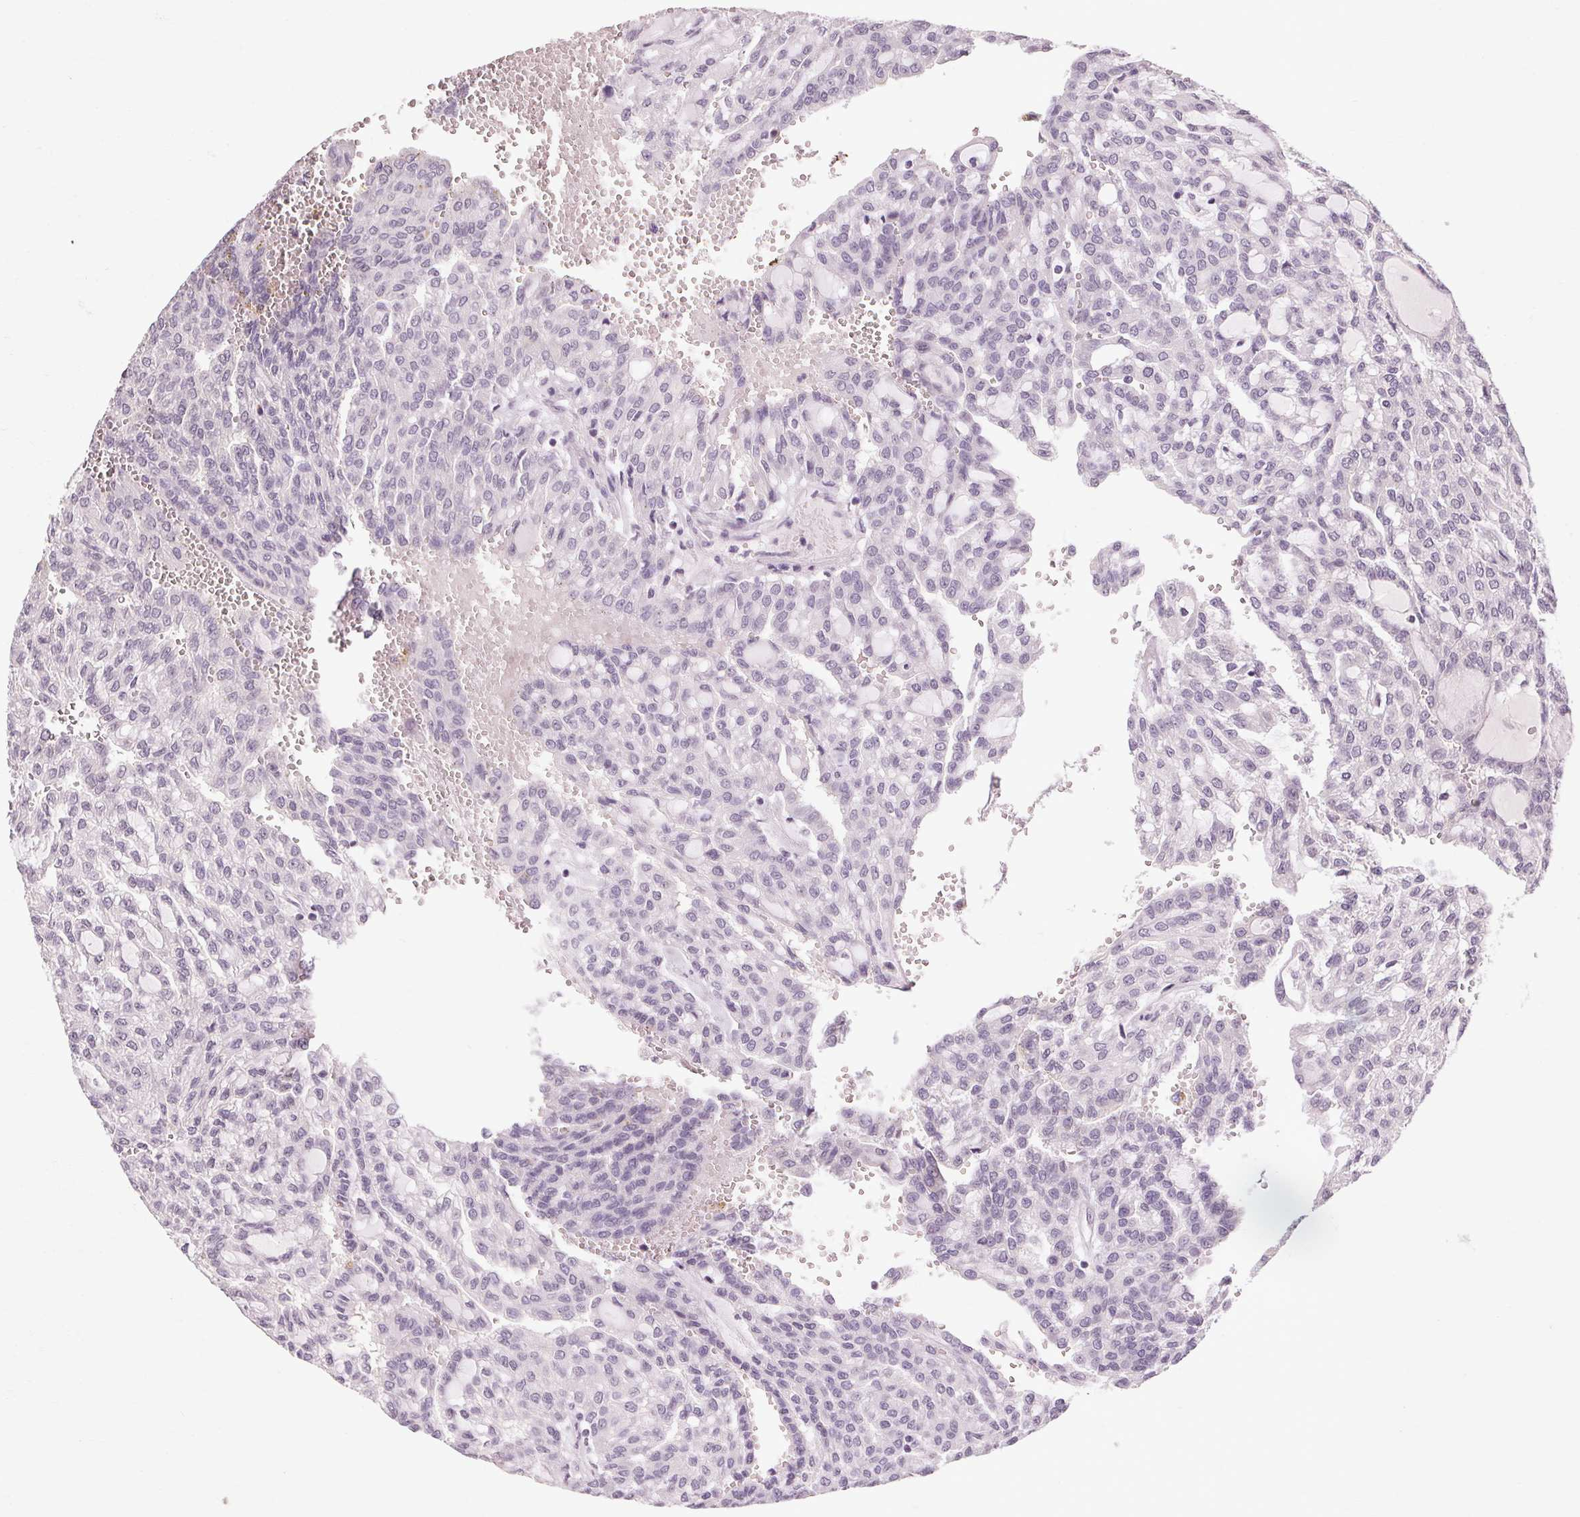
{"staining": {"intensity": "negative", "quantity": "none", "location": "none"}, "tissue": "renal cancer", "cell_type": "Tumor cells", "image_type": "cancer", "snomed": [{"axis": "morphology", "description": "Adenocarcinoma, NOS"}, {"axis": "topography", "description": "Kidney"}], "caption": "There is no significant staining in tumor cells of renal cancer.", "gene": "POMC", "patient": {"sex": "male", "age": 63}}